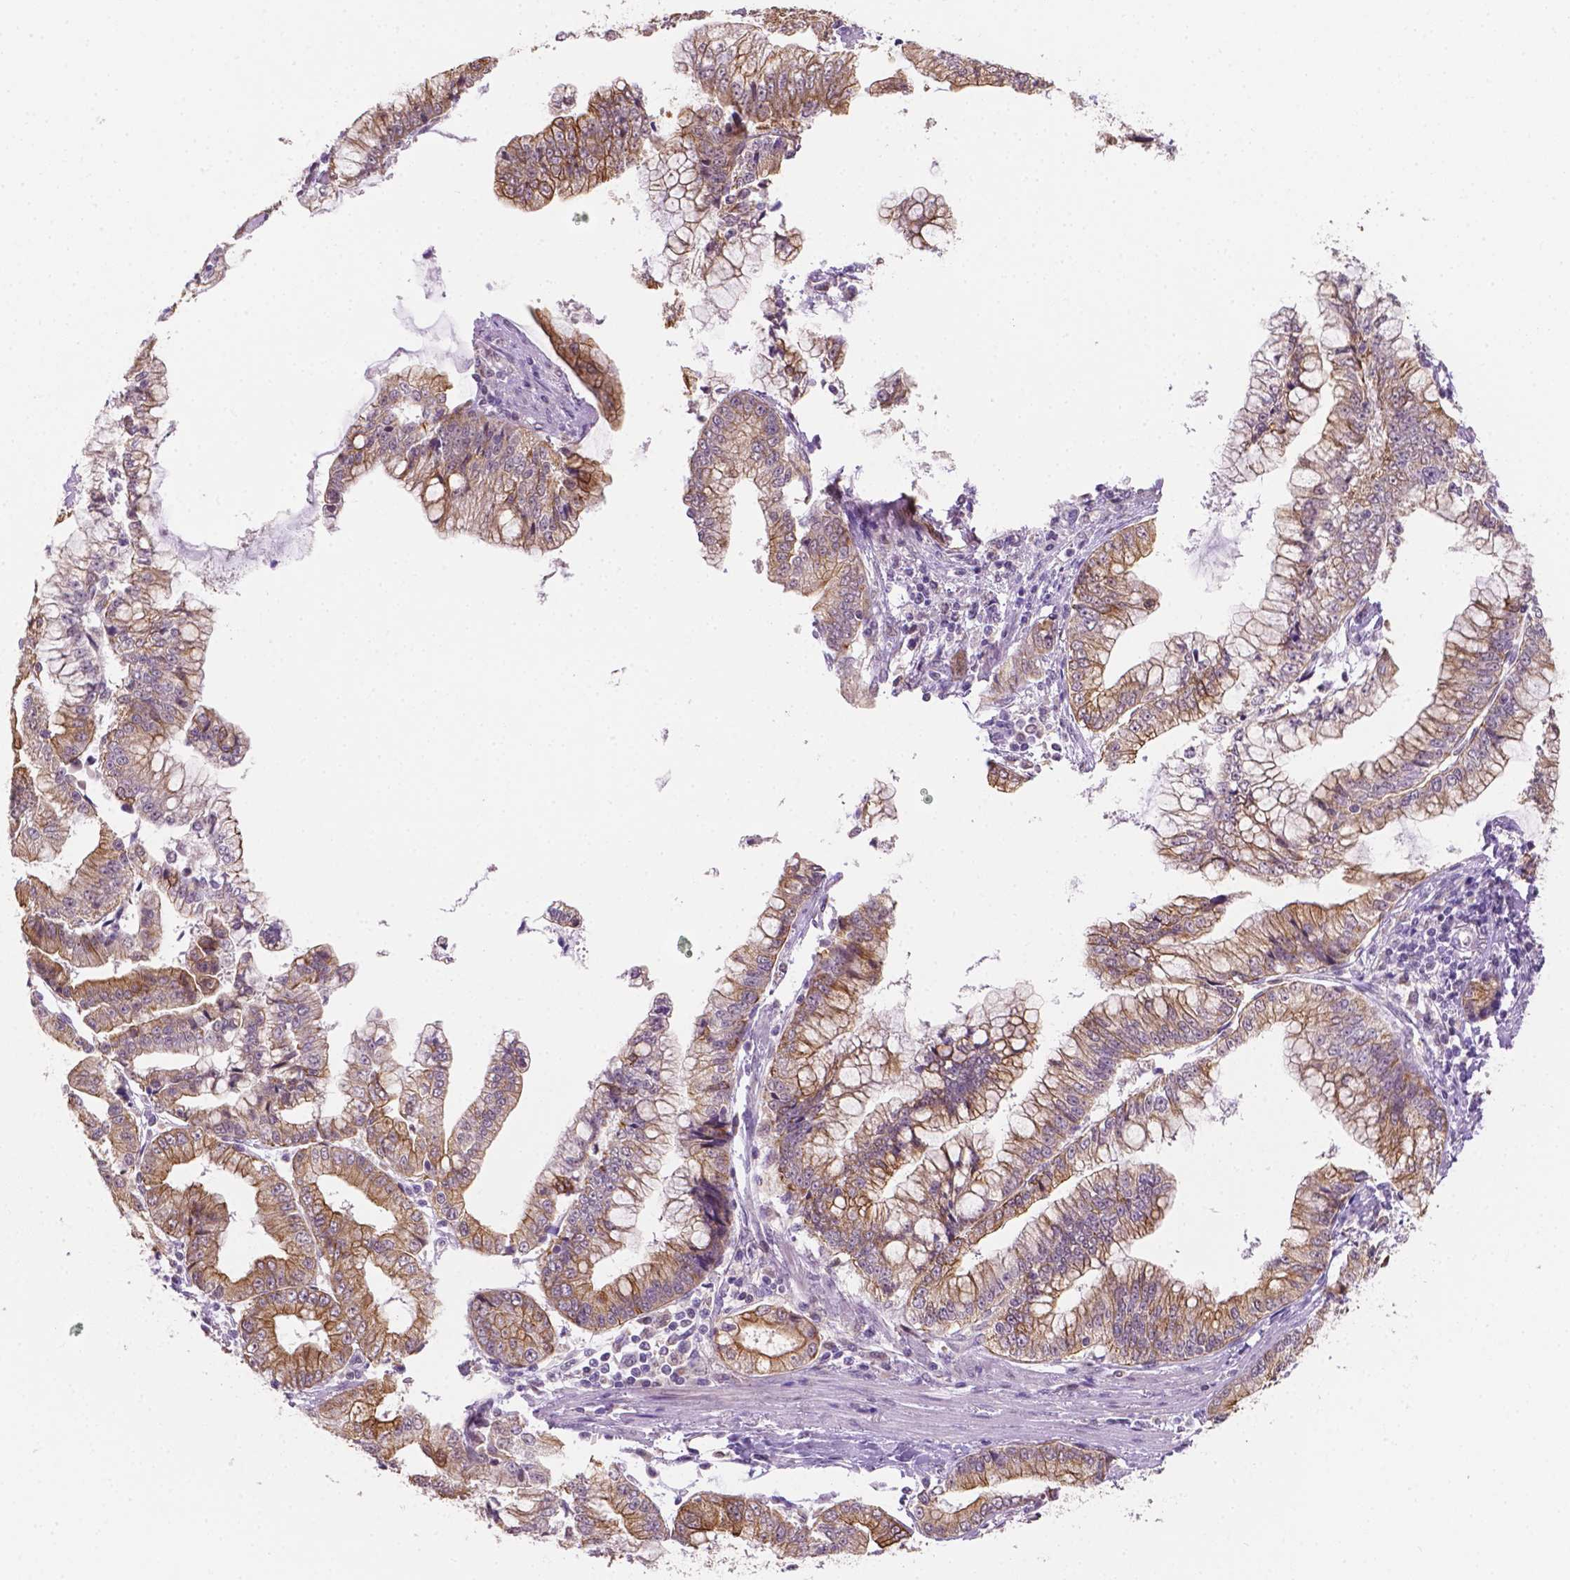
{"staining": {"intensity": "moderate", "quantity": ">75%", "location": "cytoplasmic/membranous"}, "tissue": "stomach cancer", "cell_type": "Tumor cells", "image_type": "cancer", "snomed": [{"axis": "morphology", "description": "Adenocarcinoma, NOS"}, {"axis": "topography", "description": "Stomach, upper"}], "caption": "Stomach adenocarcinoma stained with DAB (3,3'-diaminobenzidine) IHC displays medium levels of moderate cytoplasmic/membranous expression in about >75% of tumor cells. Ihc stains the protein of interest in brown and the nuclei are stained blue.", "gene": "SHLD3", "patient": {"sex": "female", "age": 74}}